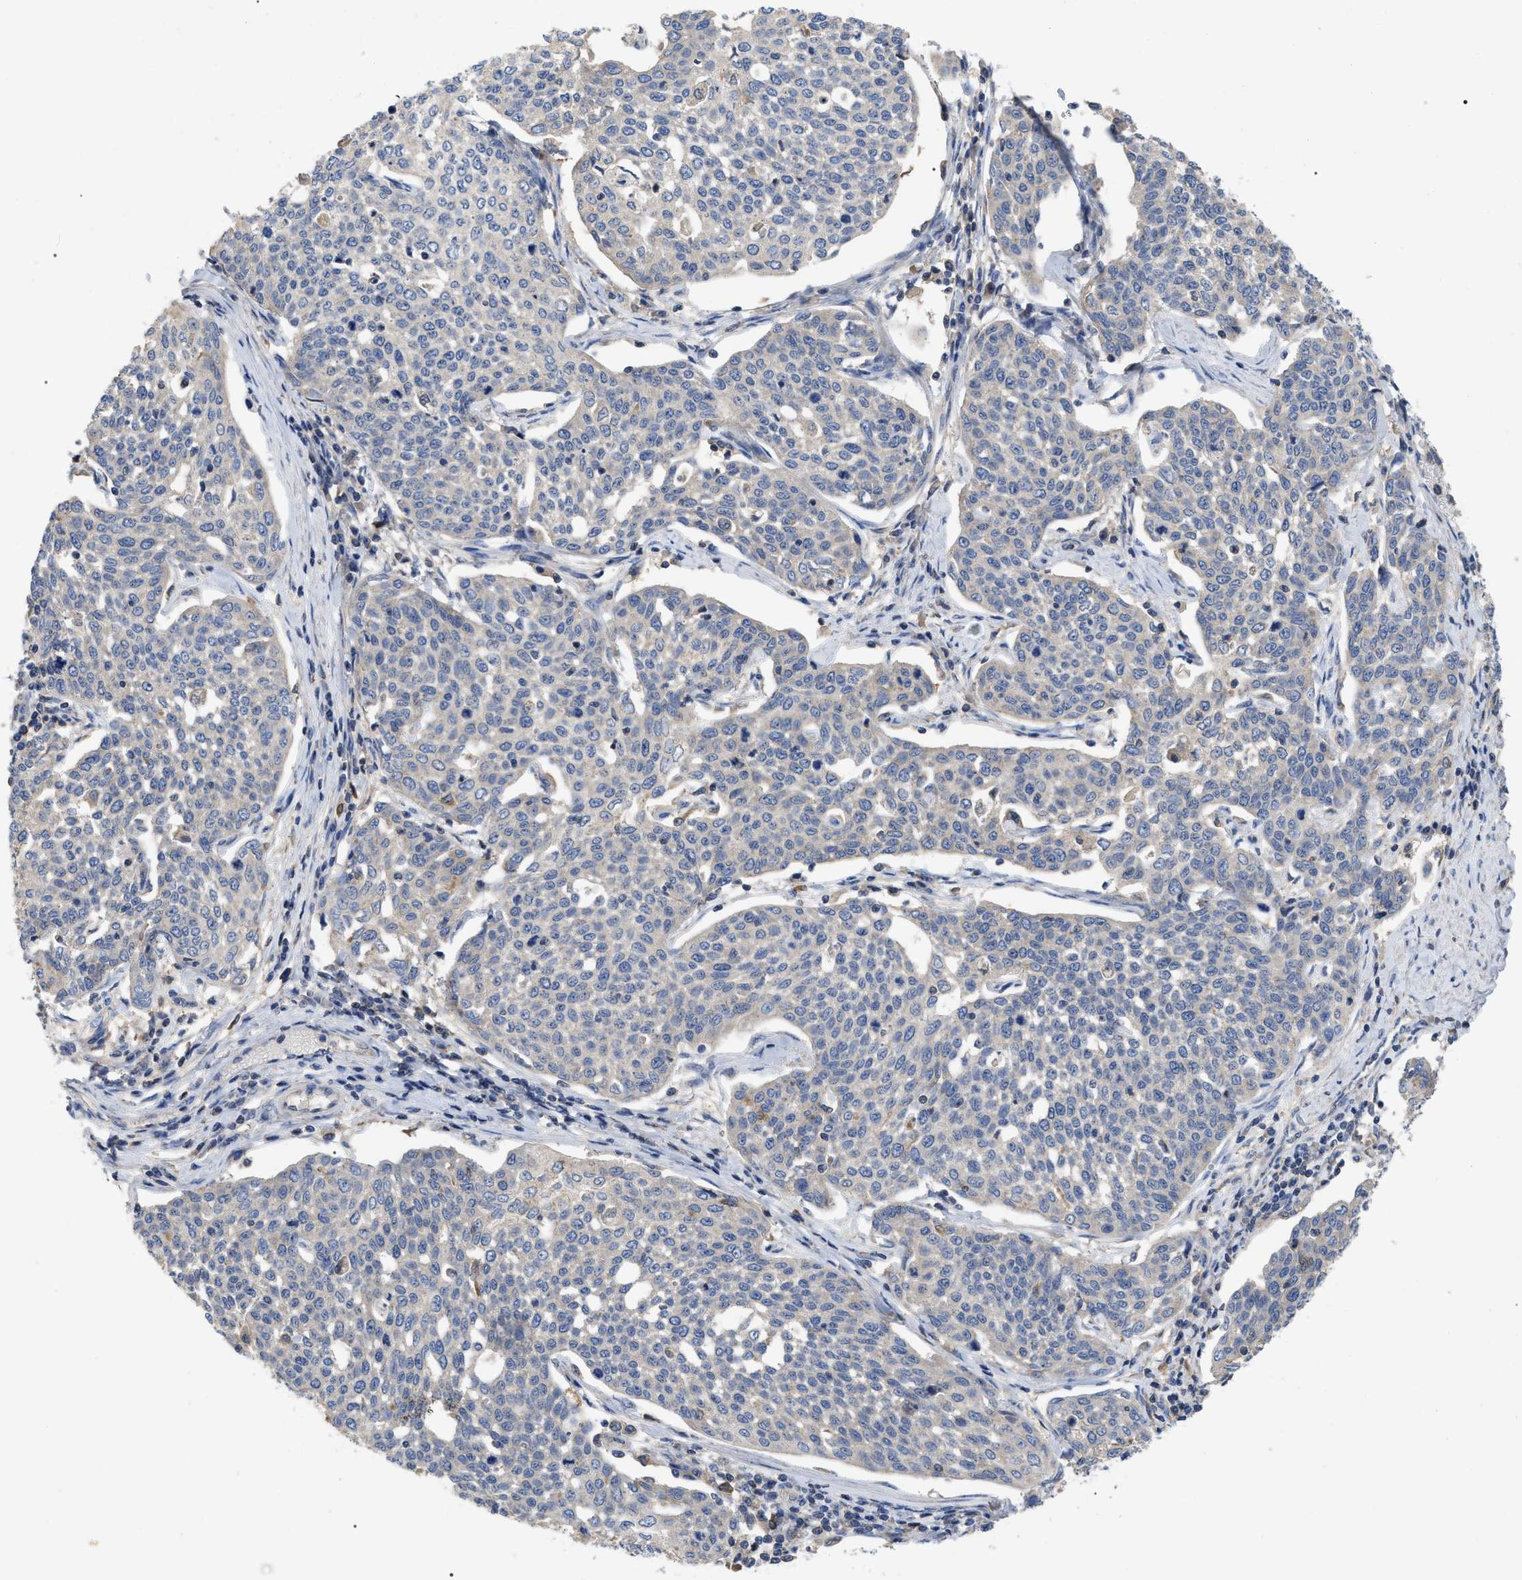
{"staining": {"intensity": "negative", "quantity": "none", "location": "none"}, "tissue": "cervical cancer", "cell_type": "Tumor cells", "image_type": "cancer", "snomed": [{"axis": "morphology", "description": "Squamous cell carcinoma, NOS"}, {"axis": "topography", "description": "Cervix"}], "caption": "Immunohistochemical staining of human cervical squamous cell carcinoma displays no significant positivity in tumor cells. Nuclei are stained in blue.", "gene": "RAP1GDS1", "patient": {"sex": "female", "age": 34}}